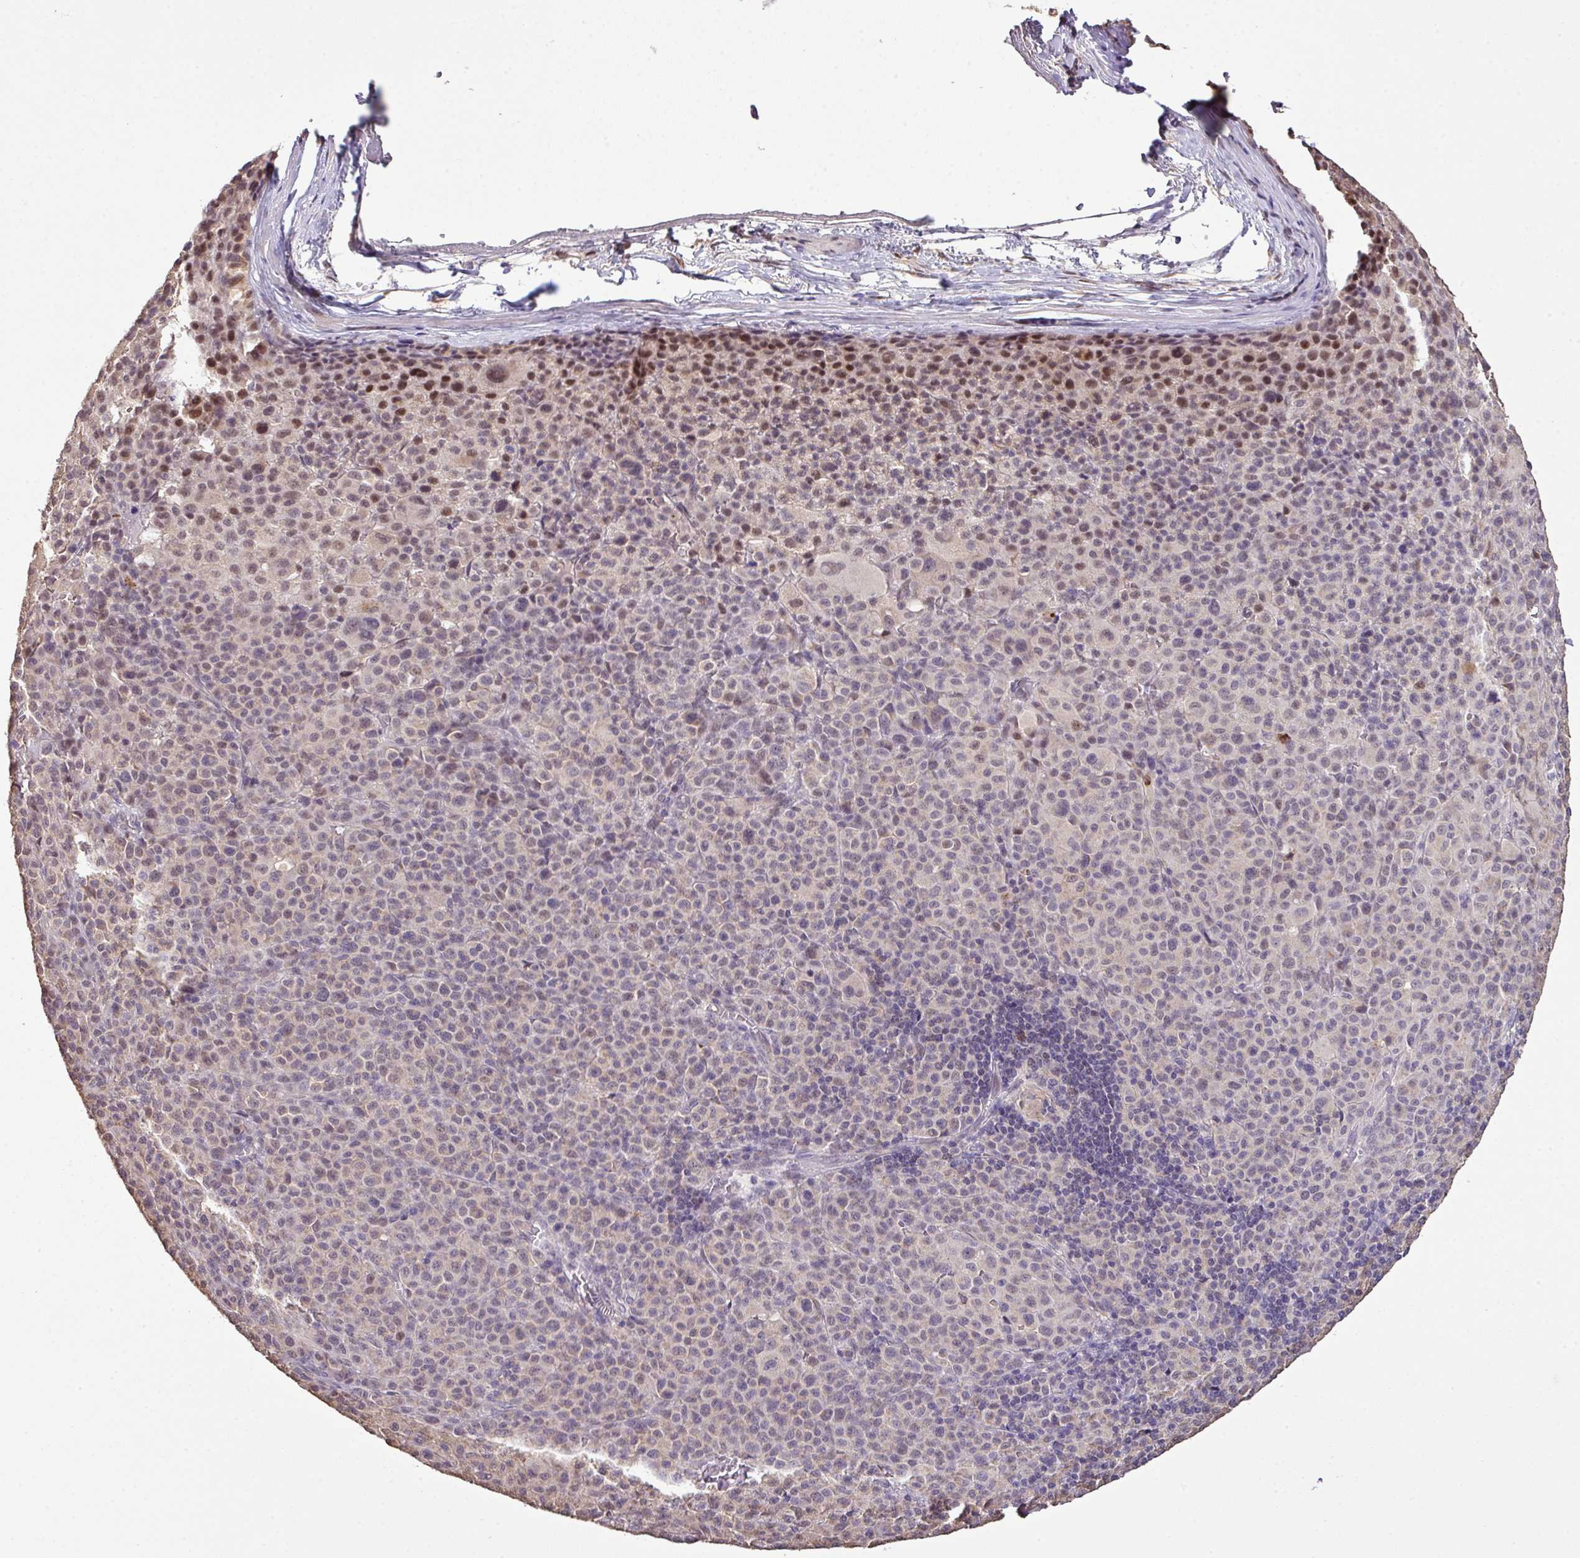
{"staining": {"intensity": "moderate", "quantity": "<25%", "location": "cytoplasmic/membranous,nuclear"}, "tissue": "melanoma", "cell_type": "Tumor cells", "image_type": "cancer", "snomed": [{"axis": "morphology", "description": "Malignant melanoma, Metastatic site"}, {"axis": "topography", "description": "Skin"}], "caption": "Immunohistochemistry (DAB) staining of human malignant melanoma (metastatic site) shows moderate cytoplasmic/membranous and nuclear protein positivity in about <25% of tumor cells.", "gene": "SMCO4", "patient": {"sex": "female", "age": 74}}